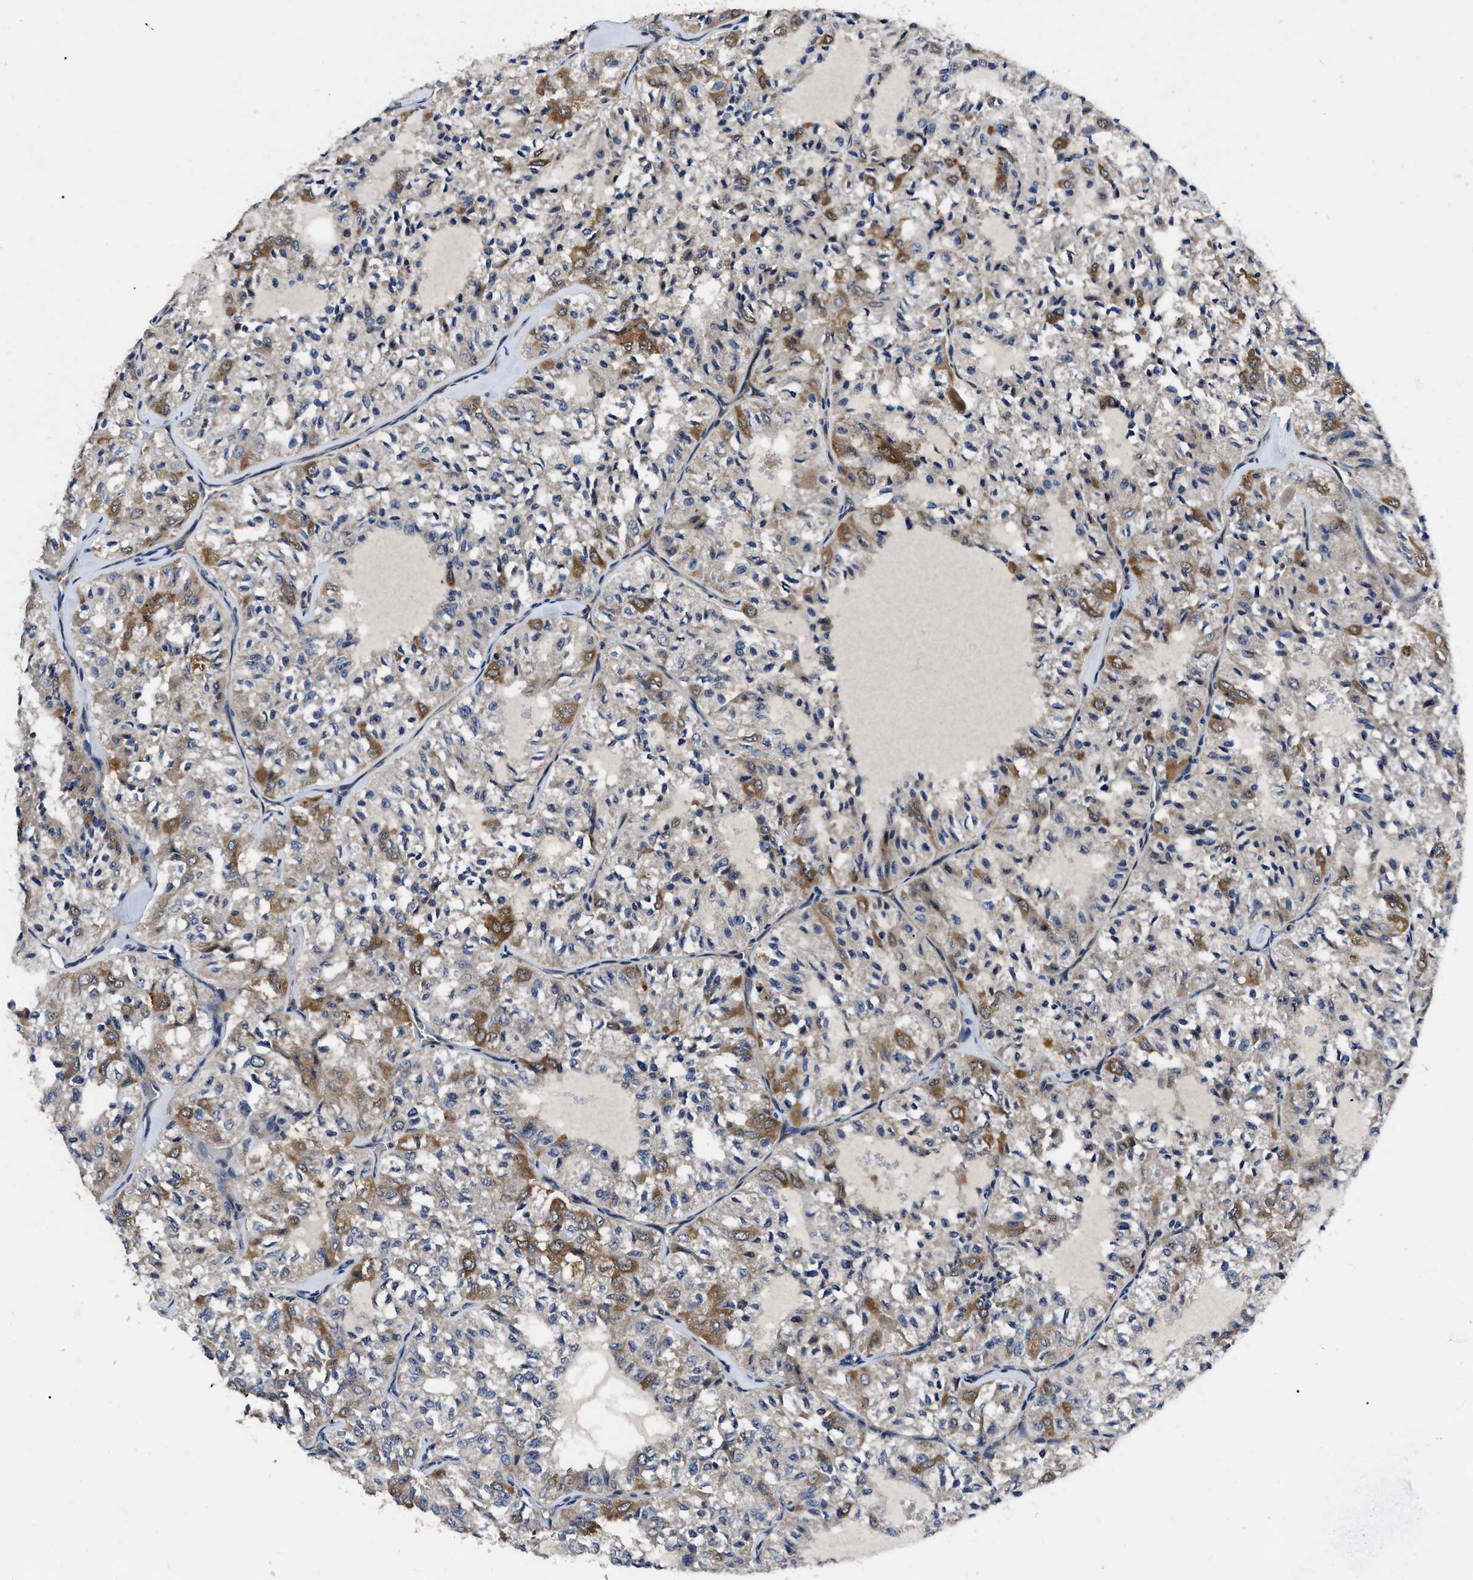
{"staining": {"intensity": "moderate", "quantity": "<25%", "location": "cytoplasmic/membranous"}, "tissue": "thyroid cancer", "cell_type": "Tumor cells", "image_type": "cancer", "snomed": [{"axis": "morphology", "description": "Follicular adenoma carcinoma, NOS"}, {"axis": "topography", "description": "Thyroid gland"}], "caption": "Approximately <25% of tumor cells in human thyroid cancer exhibit moderate cytoplasmic/membranous protein staining as visualized by brown immunohistochemical staining.", "gene": "GET4", "patient": {"sex": "male", "age": 75}}